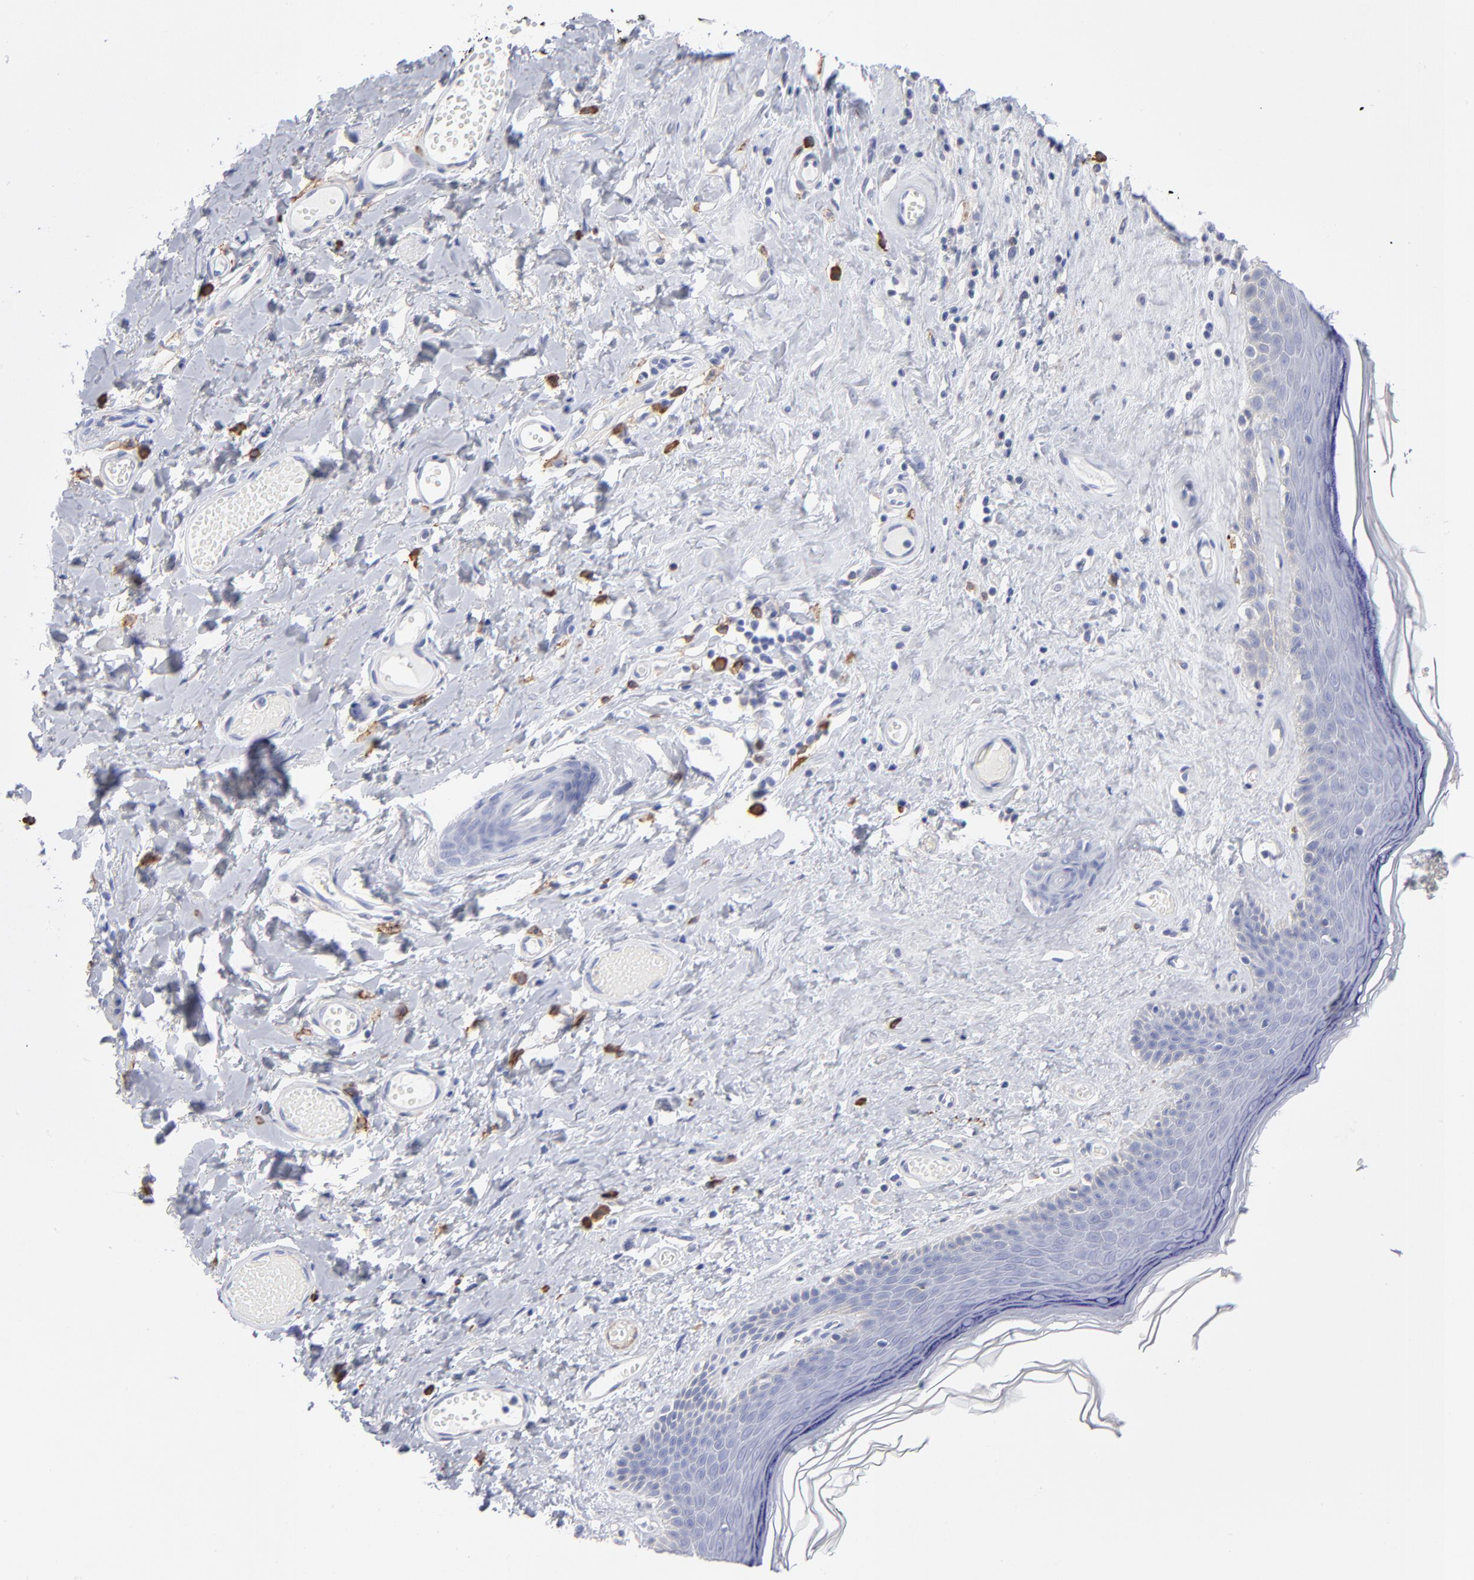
{"staining": {"intensity": "negative", "quantity": "none", "location": "none"}, "tissue": "skin", "cell_type": "Epidermal cells", "image_type": "normal", "snomed": [{"axis": "morphology", "description": "Normal tissue, NOS"}, {"axis": "morphology", "description": "Inflammation, NOS"}, {"axis": "topography", "description": "Vulva"}], "caption": "An image of human skin is negative for staining in epidermal cells. The staining was performed using DAB to visualize the protein expression in brown, while the nuclei were stained in blue with hematoxylin (Magnification: 20x).", "gene": "LAT2", "patient": {"sex": "female", "age": 84}}